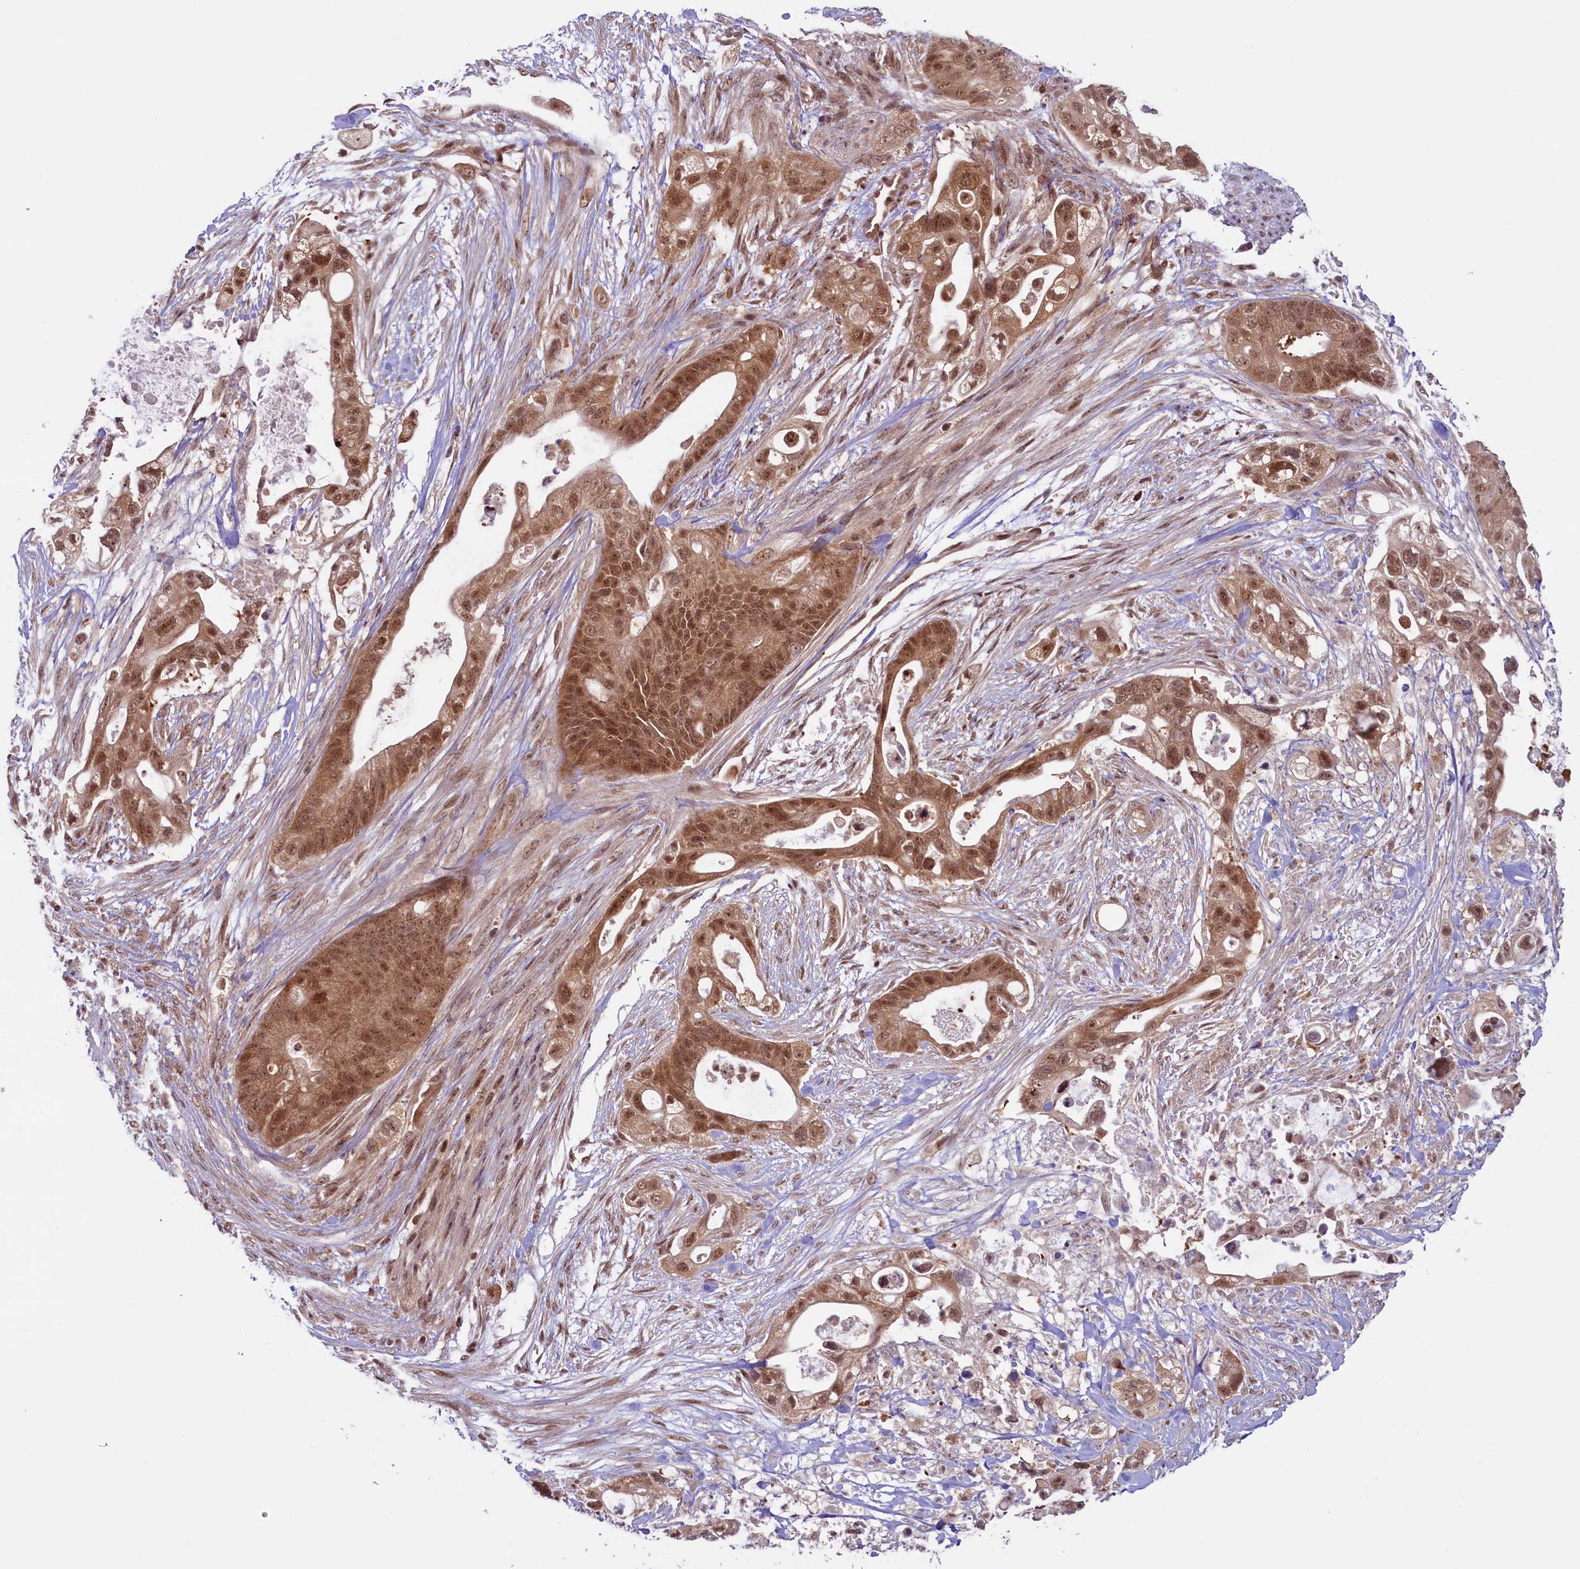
{"staining": {"intensity": "moderate", "quantity": ">75%", "location": "cytoplasmic/membranous,nuclear"}, "tissue": "pancreatic cancer", "cell_type": "Tumor cells", "image_type": "cancer", "snomed": [{"axis": "morphology", "description": "Adenocarcinoma, NOS"}, {"axis": "topography", "description": "Pancreas"}], "caption": "Human pancreatic cancer (adenocarcinoma) stained with a brown dye demonstrates moderate cytoplasmic/membranous and nuclear positive expression in approximately >75% of tumor cells.", "gene": "SLC7A6OS", "patient": {"sex": "male", "age": 53}}